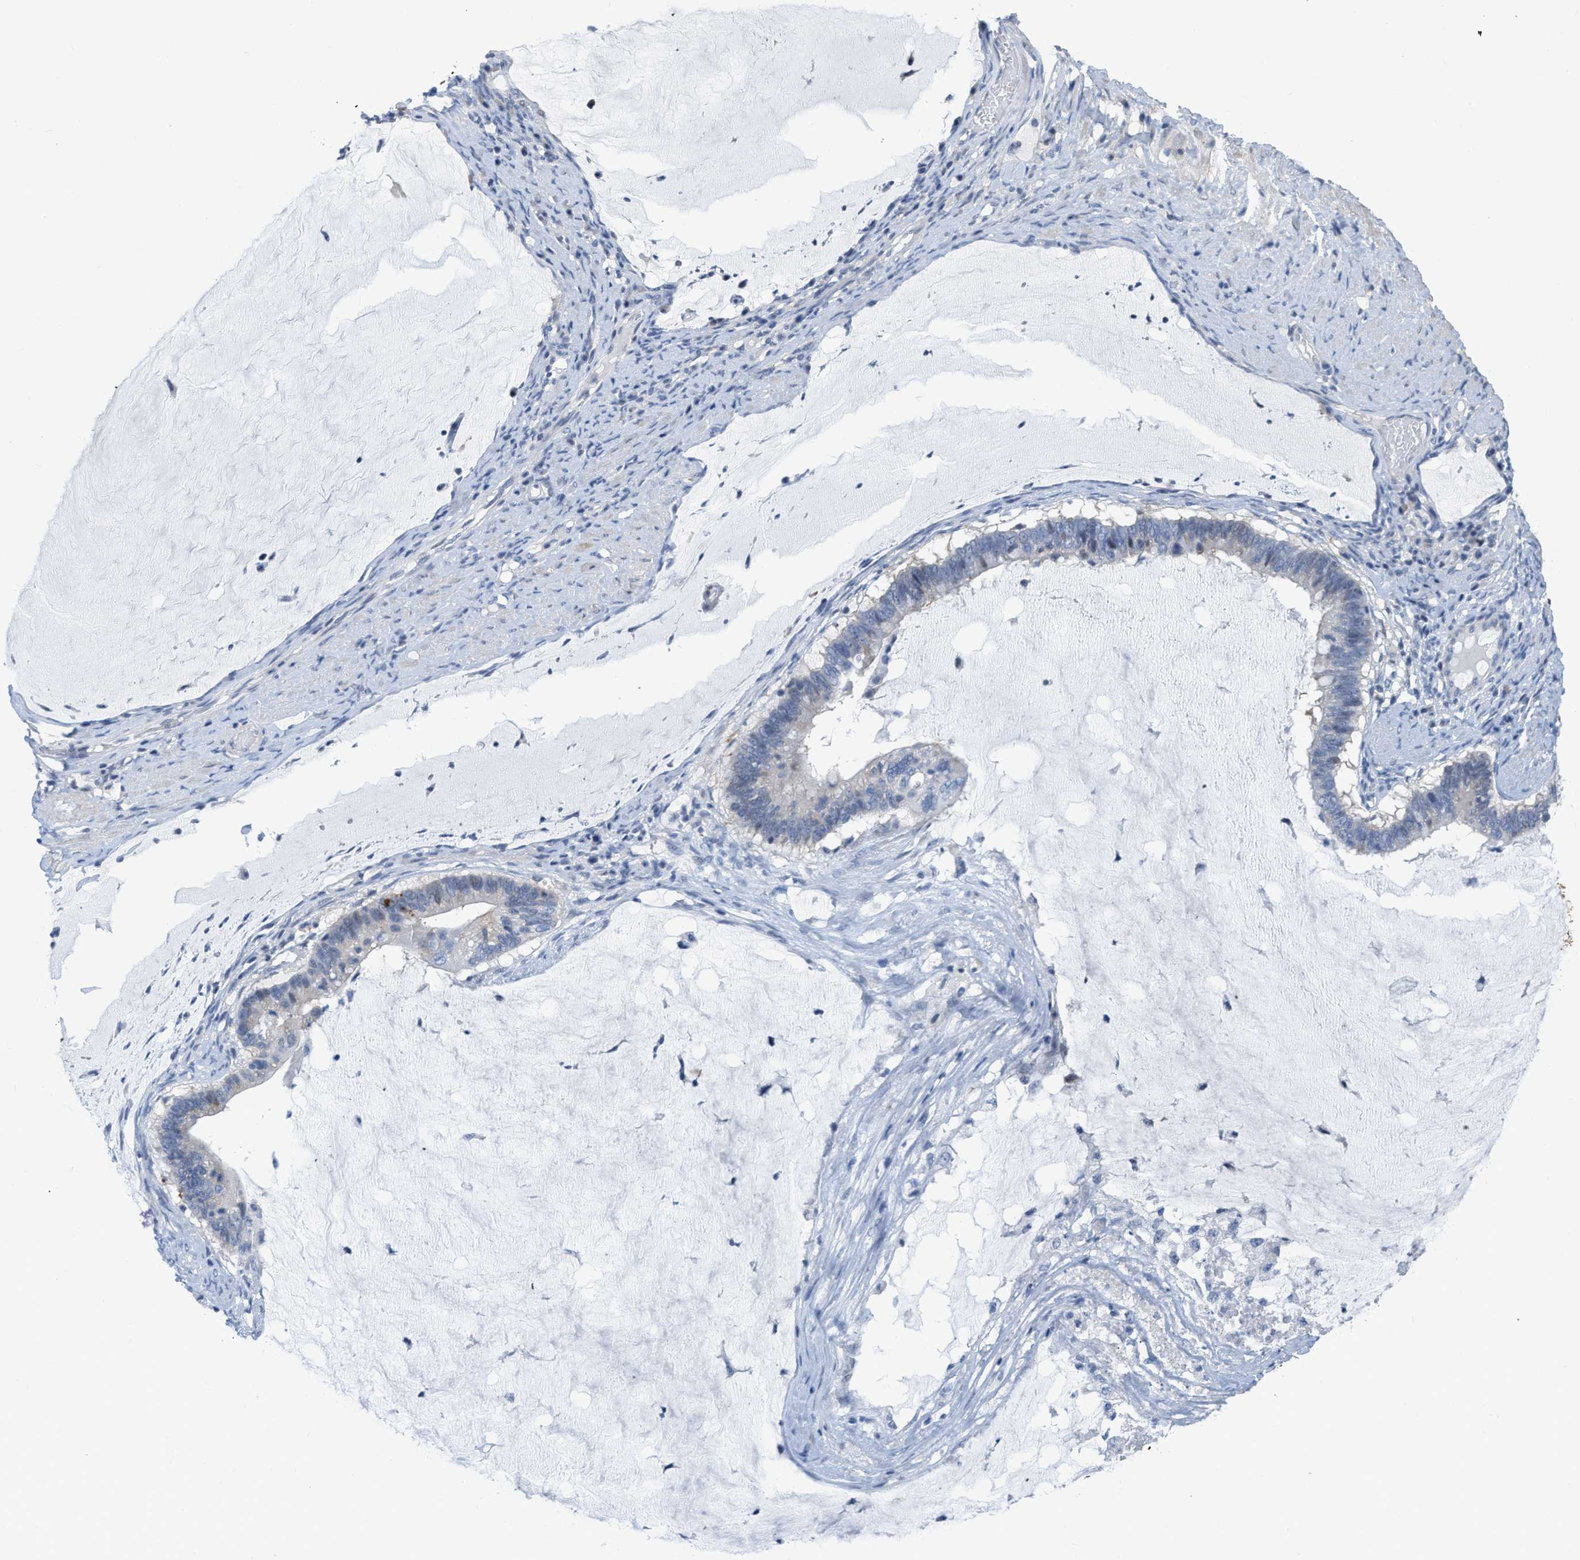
{"staining": {"intensity": "weak", "quantity": "<25%", "location": "cytoplasmic/membranous"}, "tissue": "ovarian cancer", "cell_type": "Tumor cells", "image_type": "cancer", "snomed": [{"axis": "morphology", "description": "Cystadenocarcinoma, mucinous, NOS"}, {"axis": "topography", "description": "Ovary"}], "caption": "High power microscopy micrograph of an immunohistochemistry (IHC) photomicrograph of ovarian mucinous cystadenocarcinoma, revealing no significant expression in tumor cells.", "gene": "CRYM", "patient": {"sex": "female", "age": 61}}